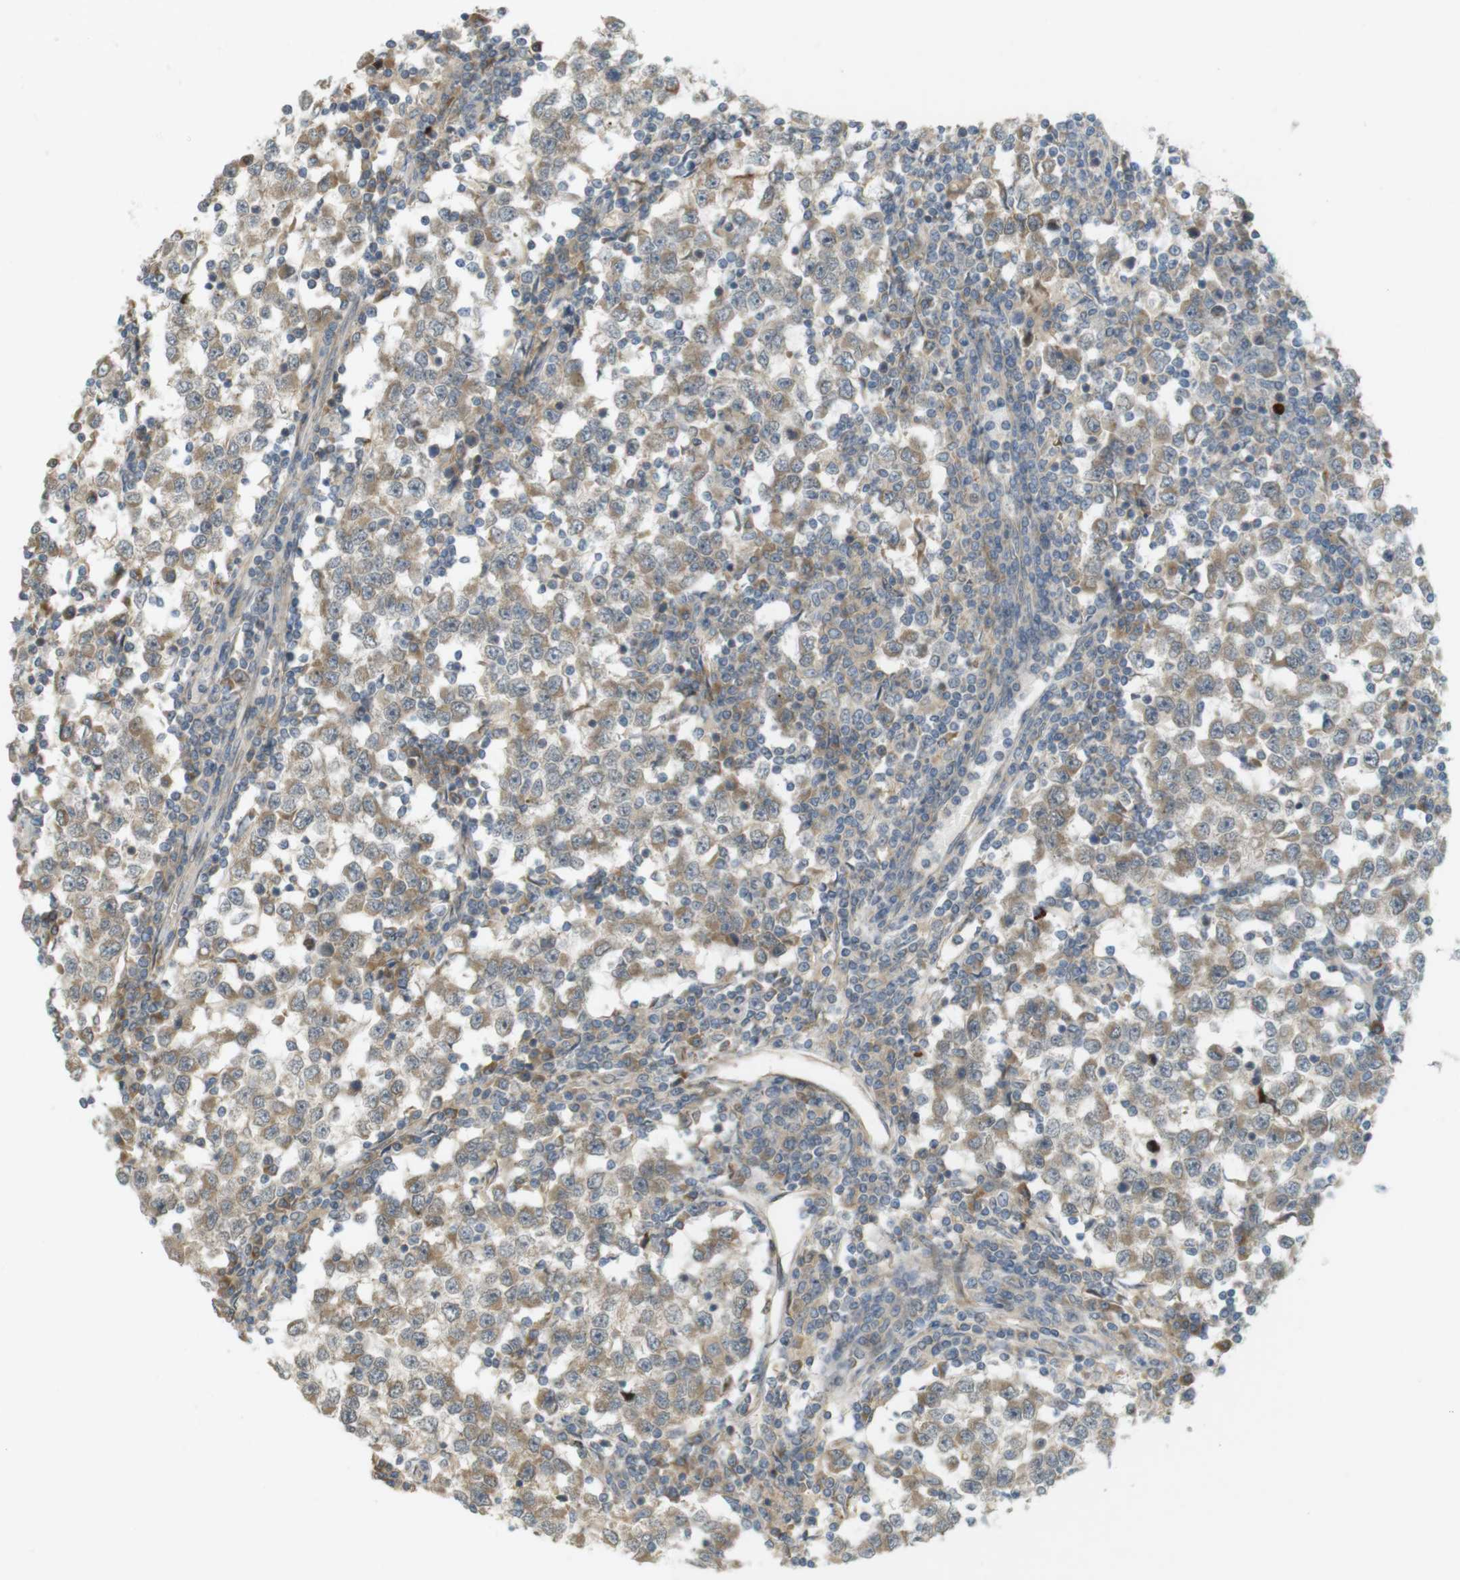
{"staining": {"intensity": "weak", "quantity": ">75%", "location": "cytoplasmic/membranous"}, "tissue": "testis cancer", "cell_type": "Tumor cells", "image_type": "cancer", "snomed": [{"axis": "morphology", "description": "Seminoma, NOS"}, {"axis": "topography", "description": "Testis"}], "caption": "Seminoma (testis) was stained to show a protein in brown. There is low levels of weak cytoplasmic/membranous positivity in about >75% of tumor cells.", "gene": "CLRN3", "patient": {"sex": "male", "age": 65}}